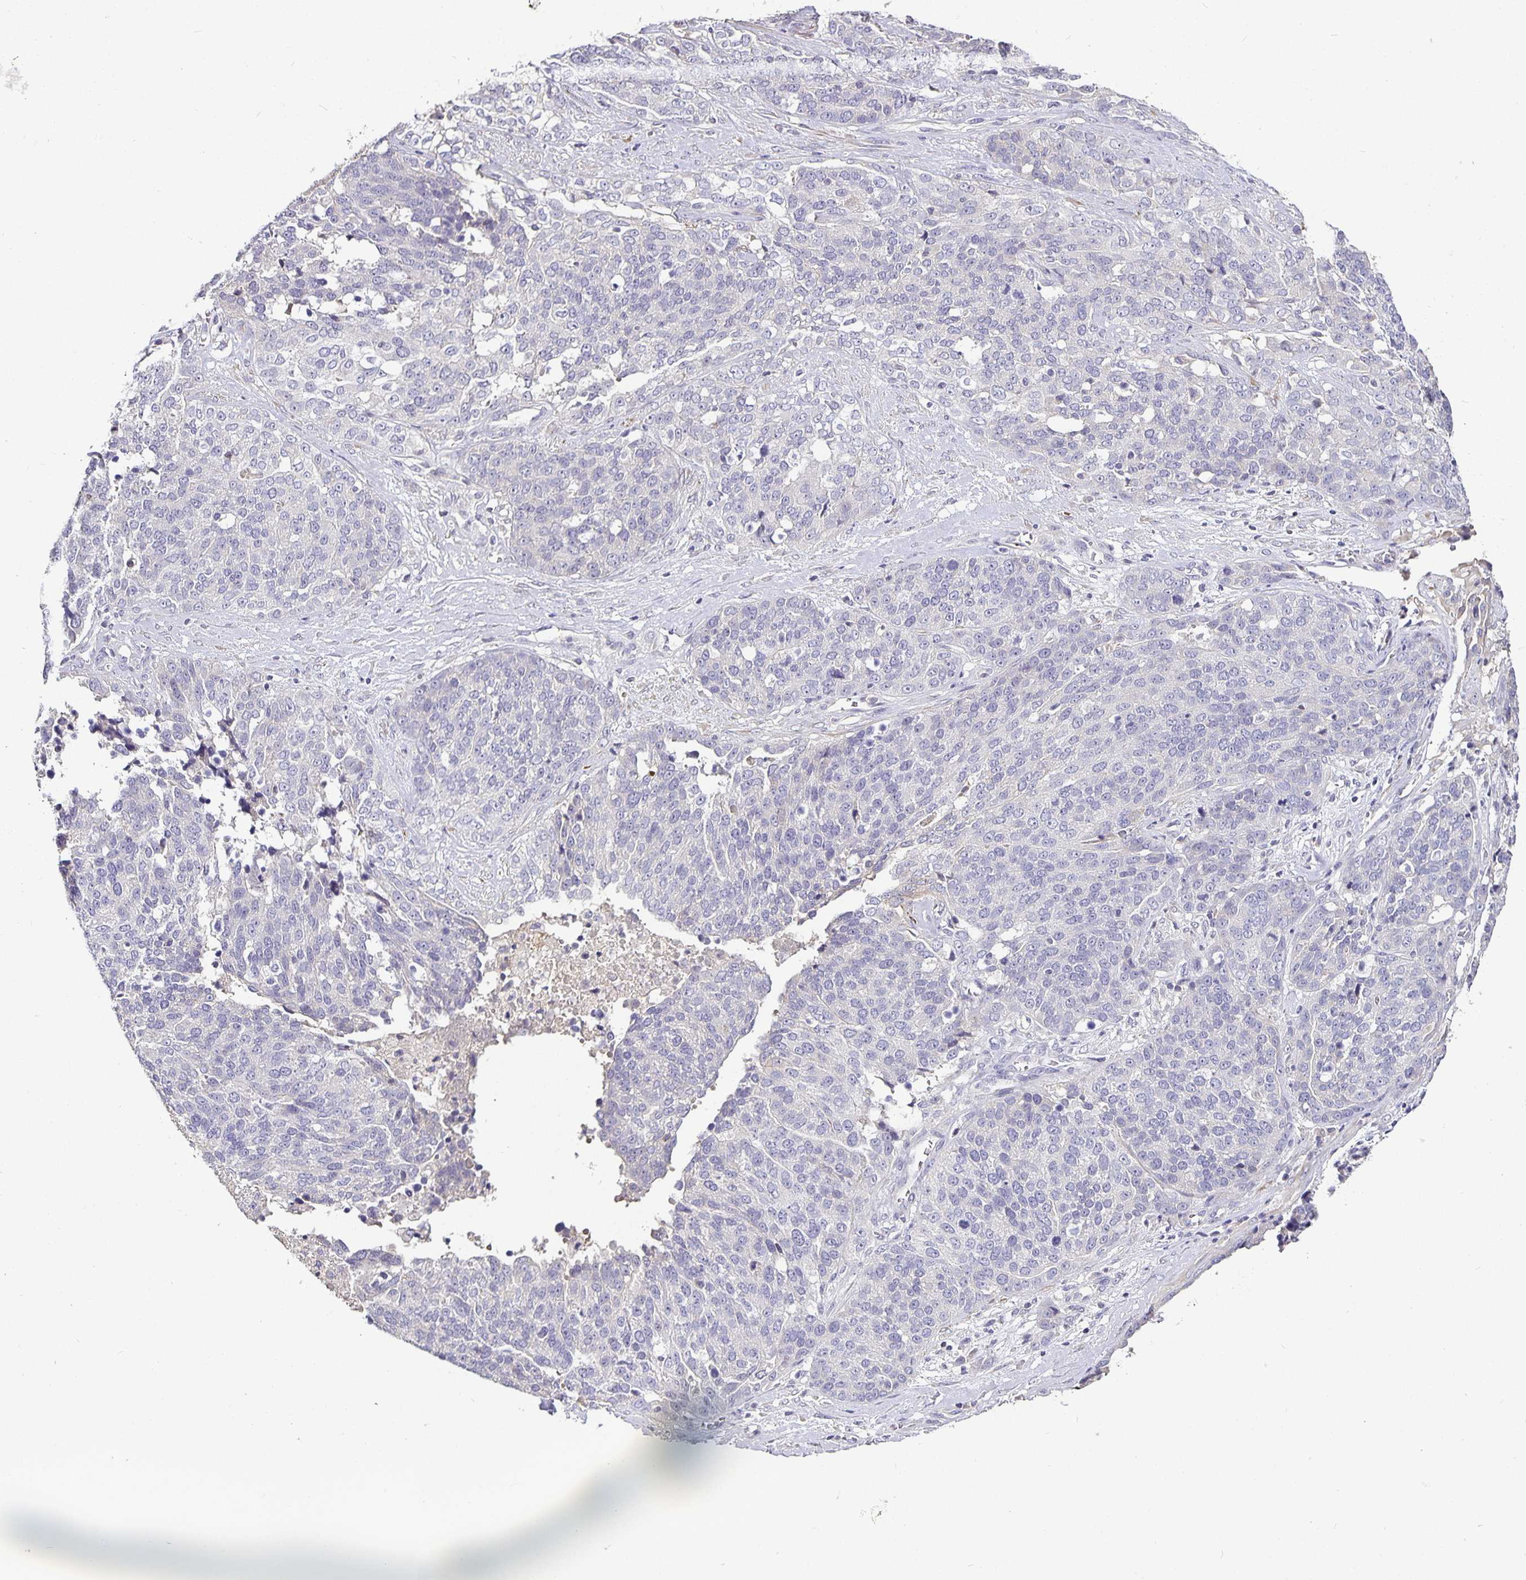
{"staining": {"intensity": "negative", "quantity": "none", "location": "none"}, "tissue": "ovarian cancer", "cell_type": "Tumor cells", "image_type": "cancer", "snomed": [{"axis": "morphology", "description": "Cystadenocarcinoma, serous, NOS"}, {"axis": "topography", "description": "Ovary"}], "caption": "High power microscopy photomicrograph of an immunohistochemistry micrograph of ovarian cancer, revealing no significant expression in tumor cells.", "gene": "CA12", "patient": {"sex": "female", "age": 44}}